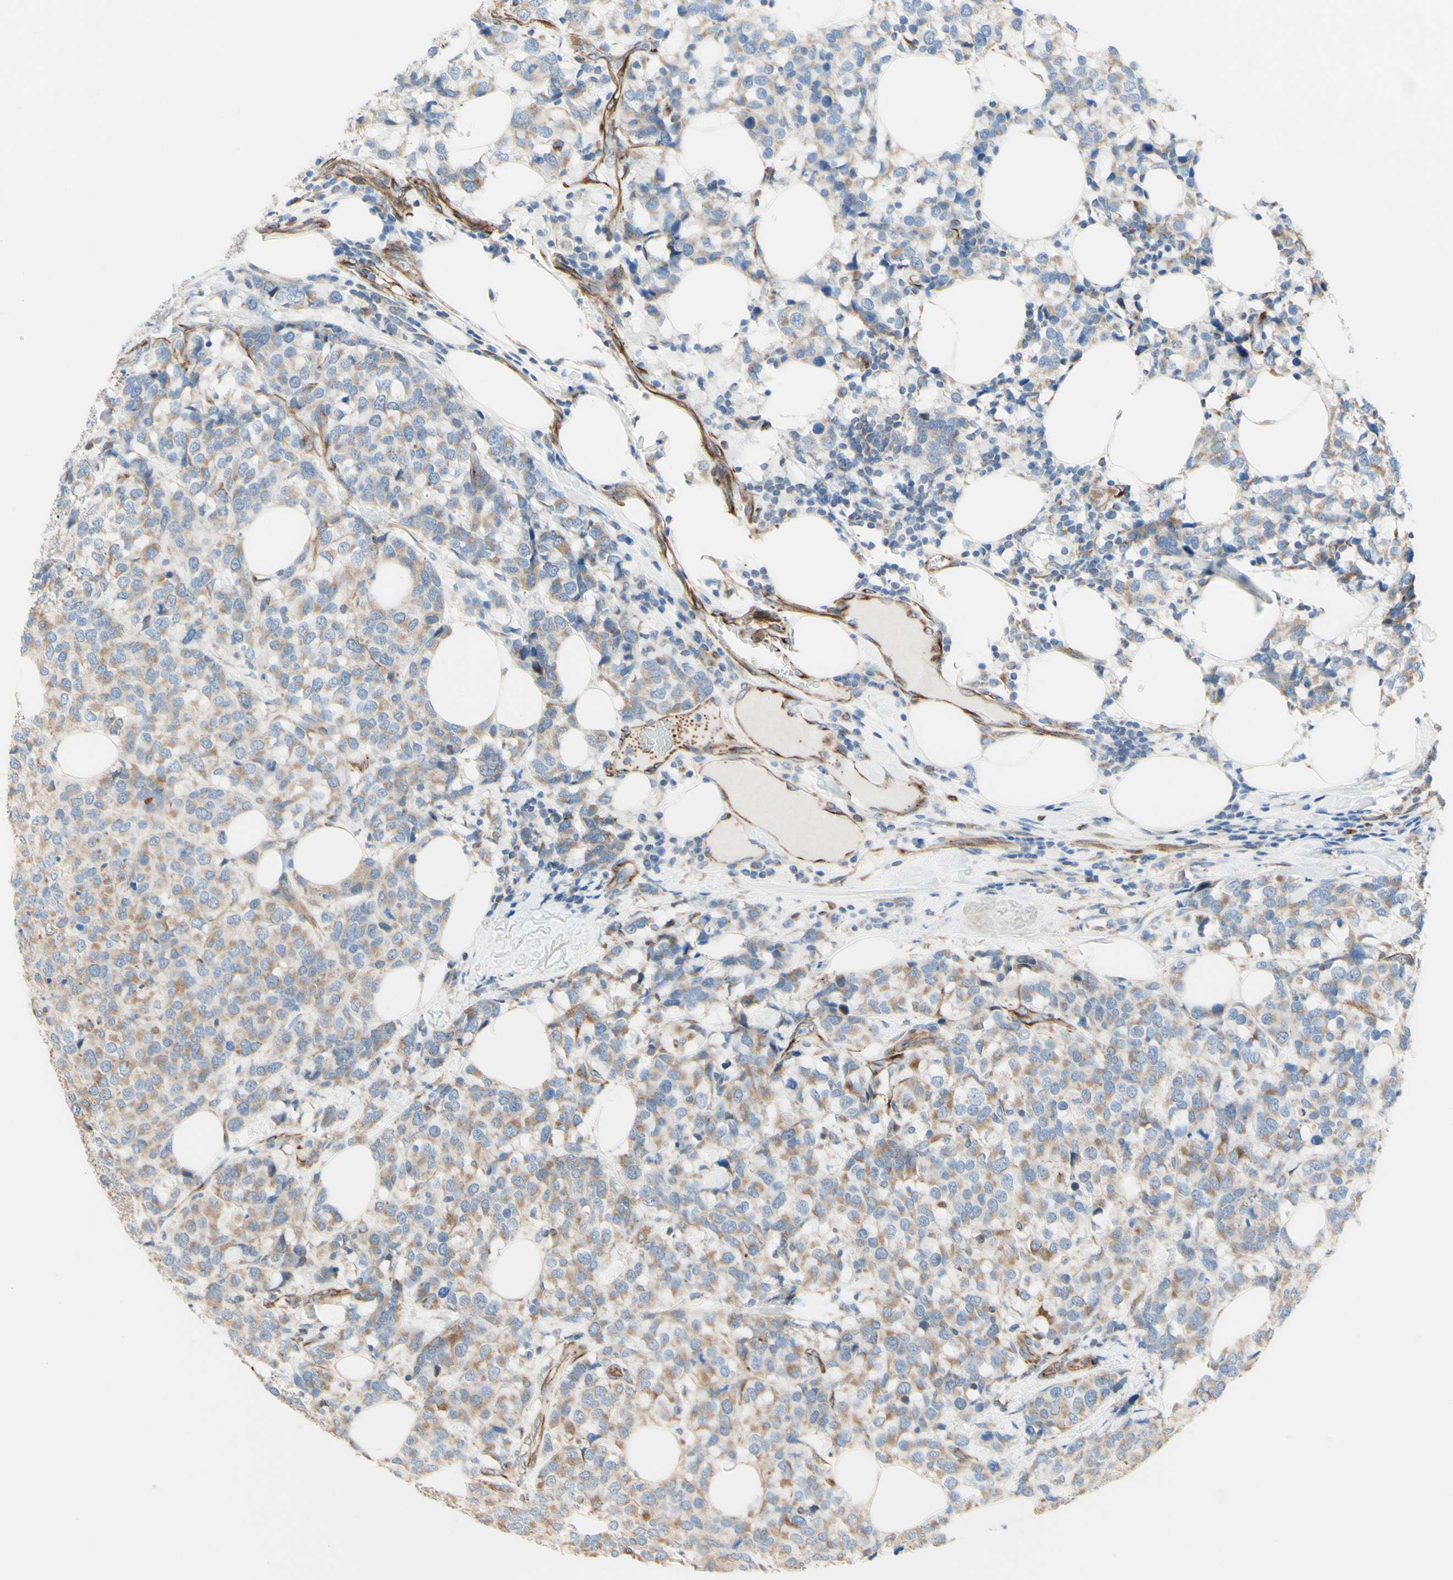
{"staining": {"intensity": "weak", "quantity": ">75%", "location": "cytoplasmic/membranous"}, "tissue": "breast cancer", "cell_type": "Tumor cells", "image_type": "cancer", "snomed": [{"axis": "morphology", "description": "Lobular carcinoma"}, {"axis": "topography", "description": "Breast"}], "caption": "IHC photomicrograph of neoplastic tissue: breast lobular carcinoma stained using IHC reveals low levels of weak protein expression localized specifically in the cytoplasmic/membranous of tumor cells, appearing as a cytoplasmic/membranous brown color.", "gene": "ENDOD1", "patient": {"sex": "female", "age": 59}}